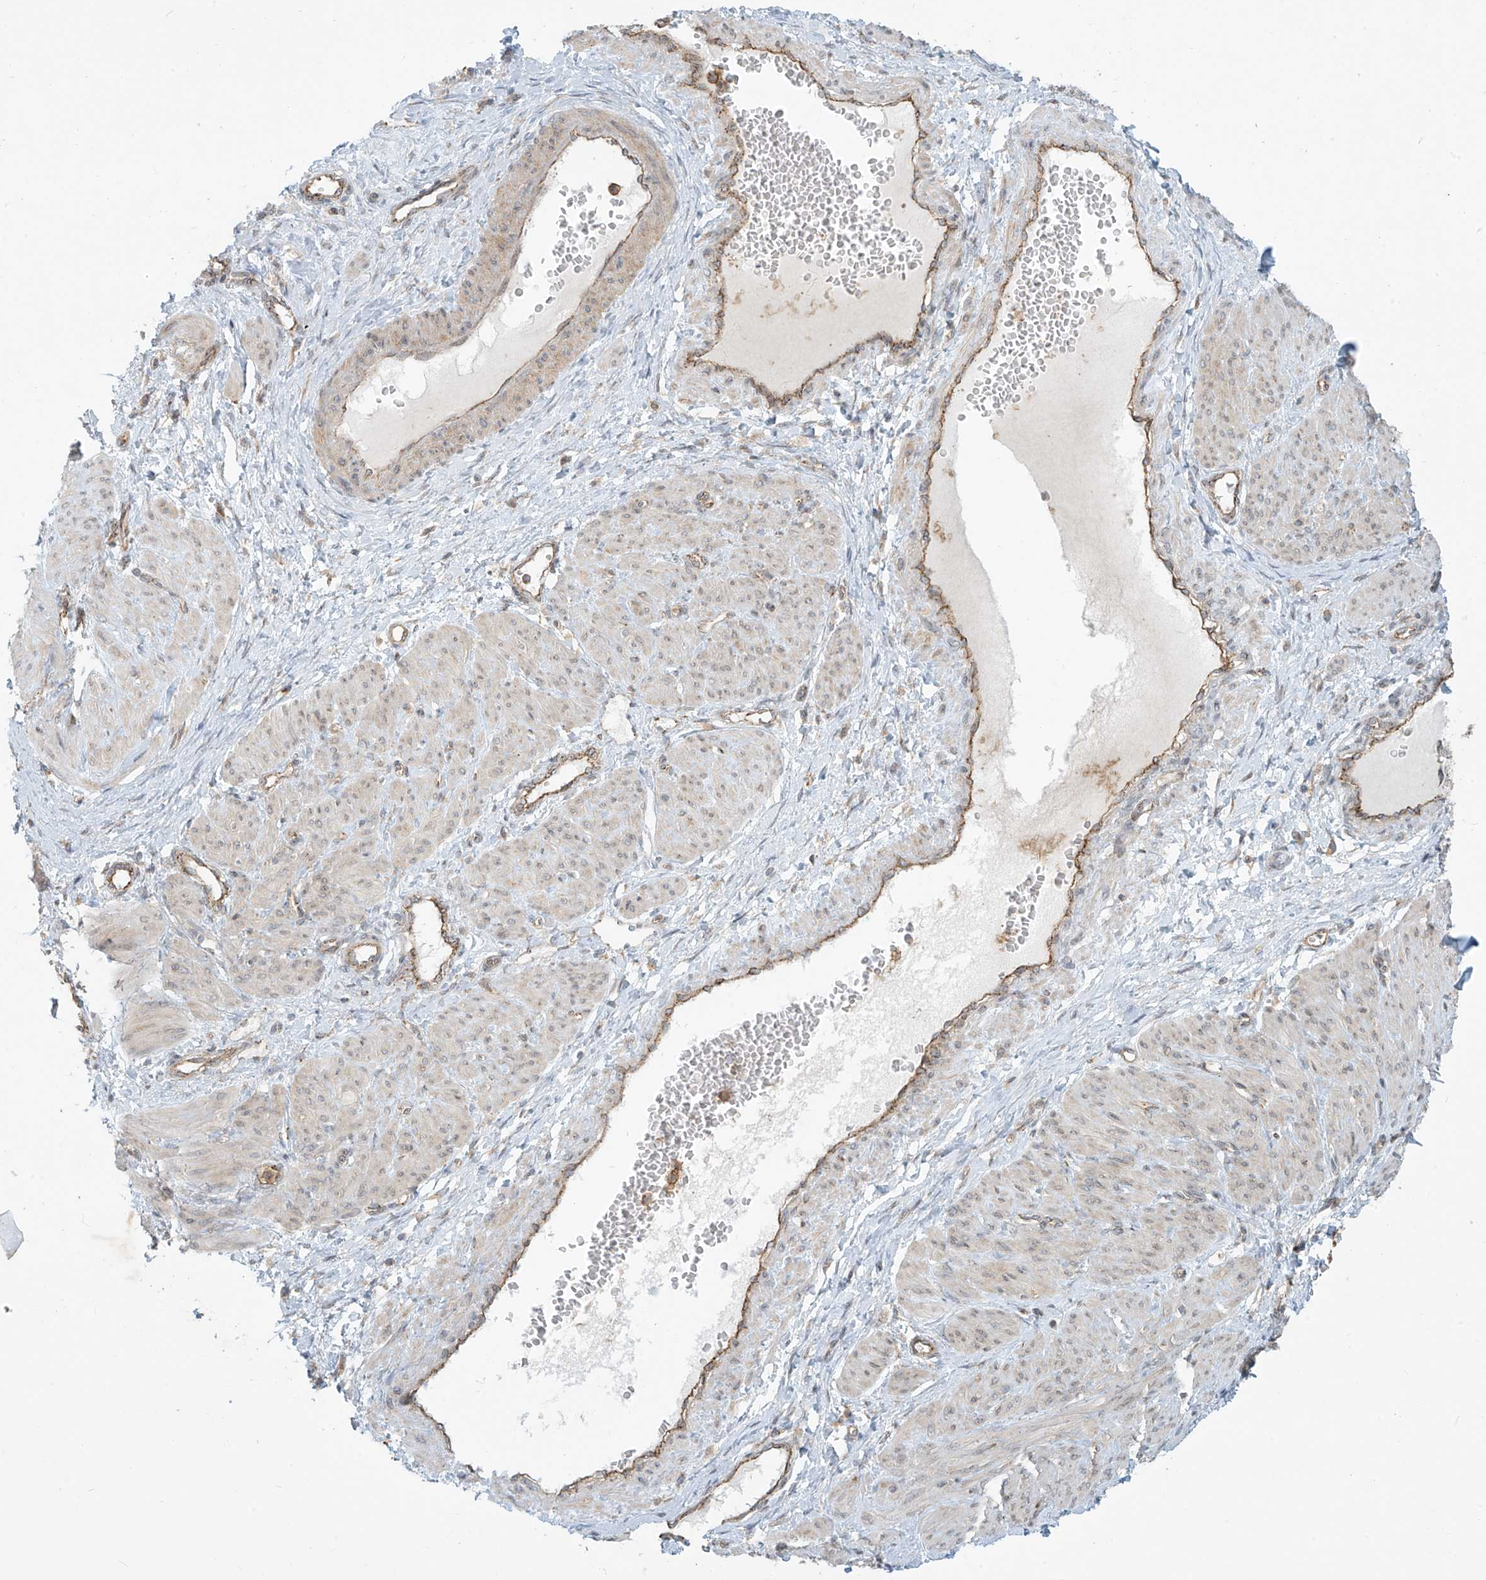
{"staining": {"intensity": "moderate", "quantity": "25%-75%", "location": "cytoplasmic/membranous"}, "tissue": "smooth muscle", "cell_type": "Smooth muscle cells", "image_type": "normal", "snomed": [{"axis": "morphology", "description": "Normal tissue, NOS"}, {"axis": "topography", "description": "Endometrium"}], "caption": "Moderate cytoplasmic/membranous expression is appreciated in about 25%-75% of smooth muscle cells in benign smooth muscle.", "gene": "LZTS3", "patient": {"sex": "female", "age": 33}}